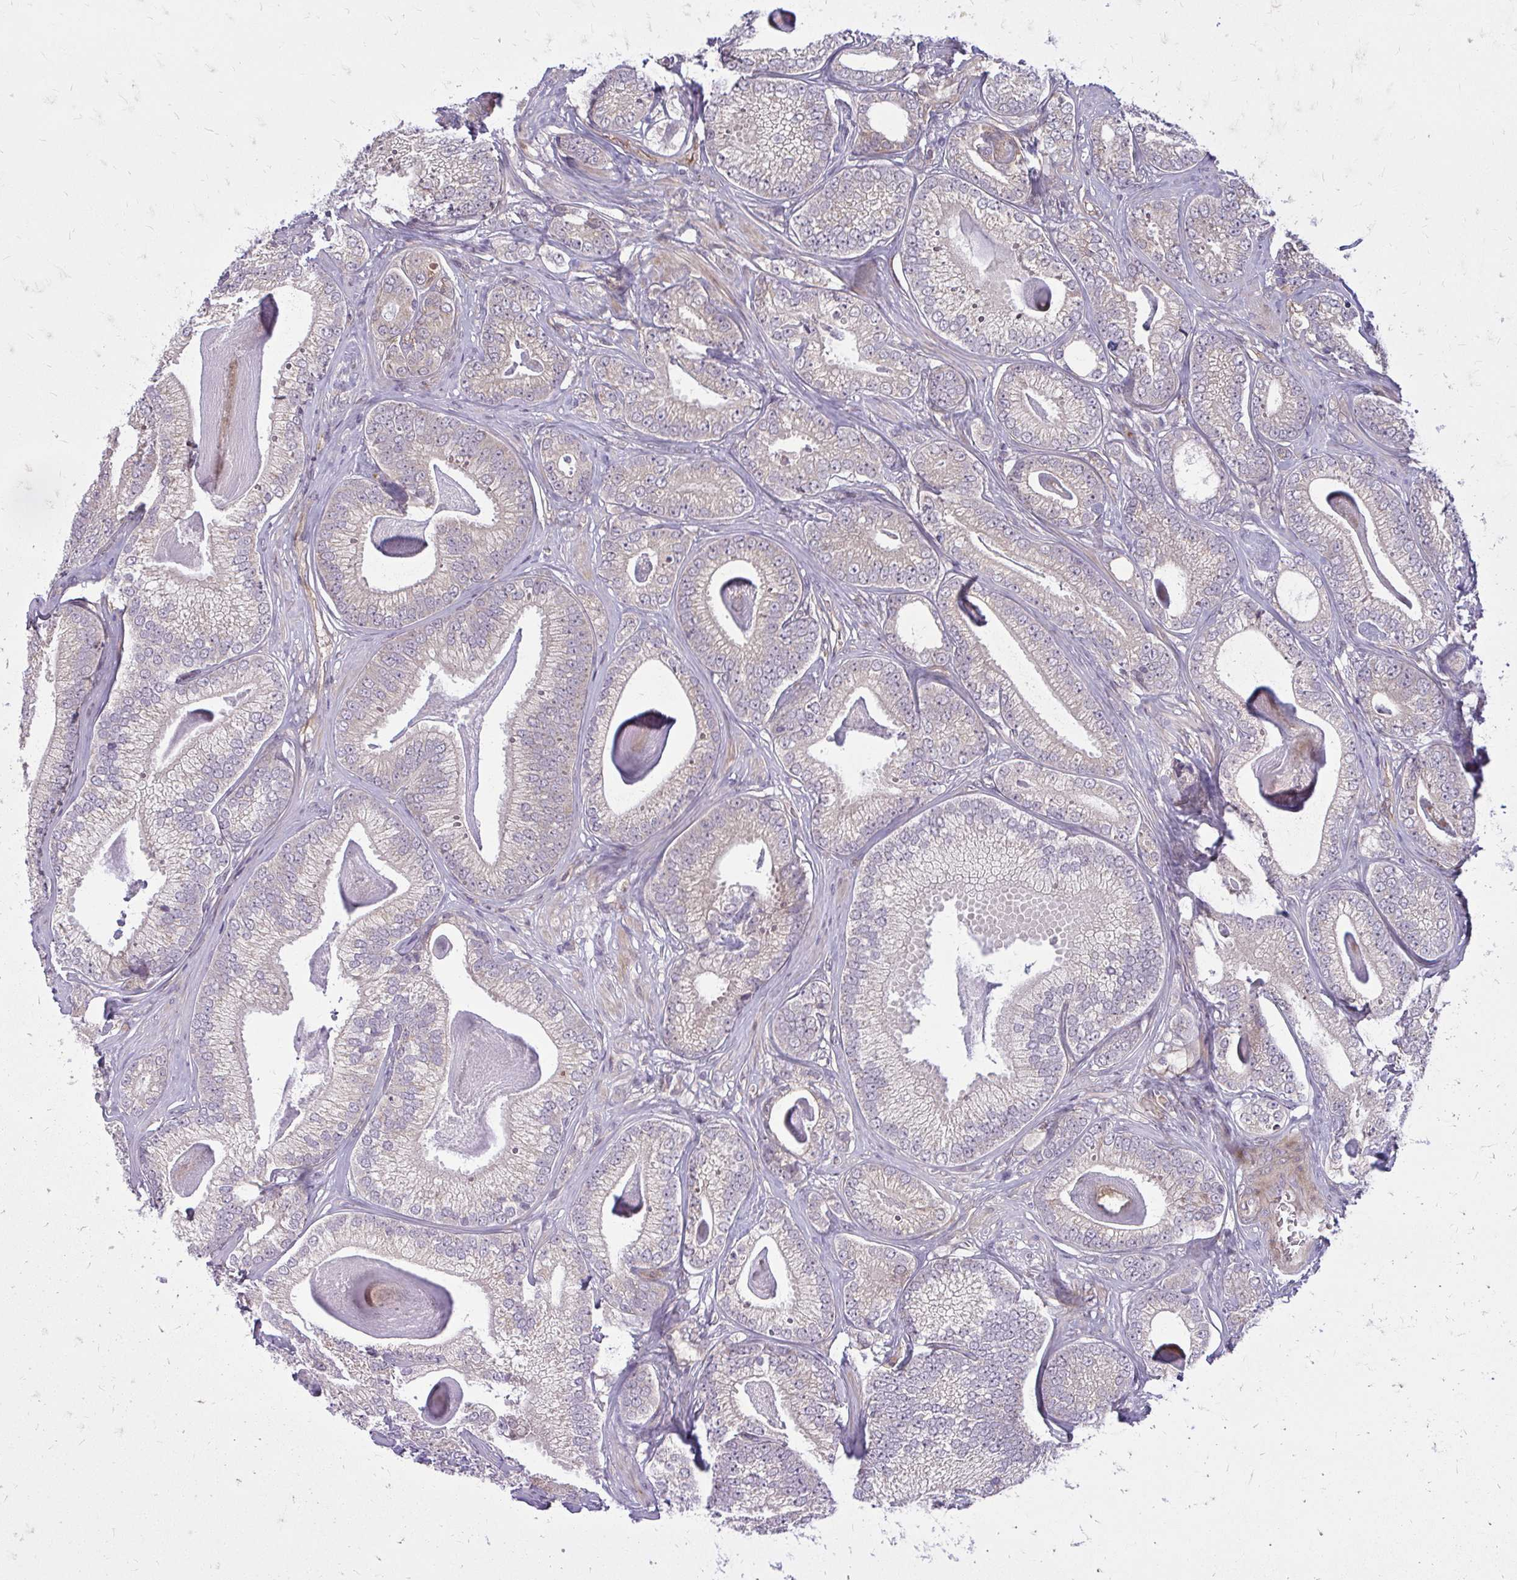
{"staining": {"intensity": "negative", "quantity": "none", "location": "none"}, "tissue": "prostate cancer", "cell_type": "Tumor cells", "image_type": "cancer", "snomed": [{"axis": "morphology", "description": "Adenocarcinoma, Low grade"}, {"axis": "topography", "description": "Prostate"}], "caption": "The micrograph reveals no significant positivity in tumor cells of prostate adenocarcinoma (low-grade). (Brightfield microscopy of DAB (3,3'-diaminobenzidine) IHC at high magnification).", "gene": "OXNAD1", "patient": {"sex": "male", "age": 63}}